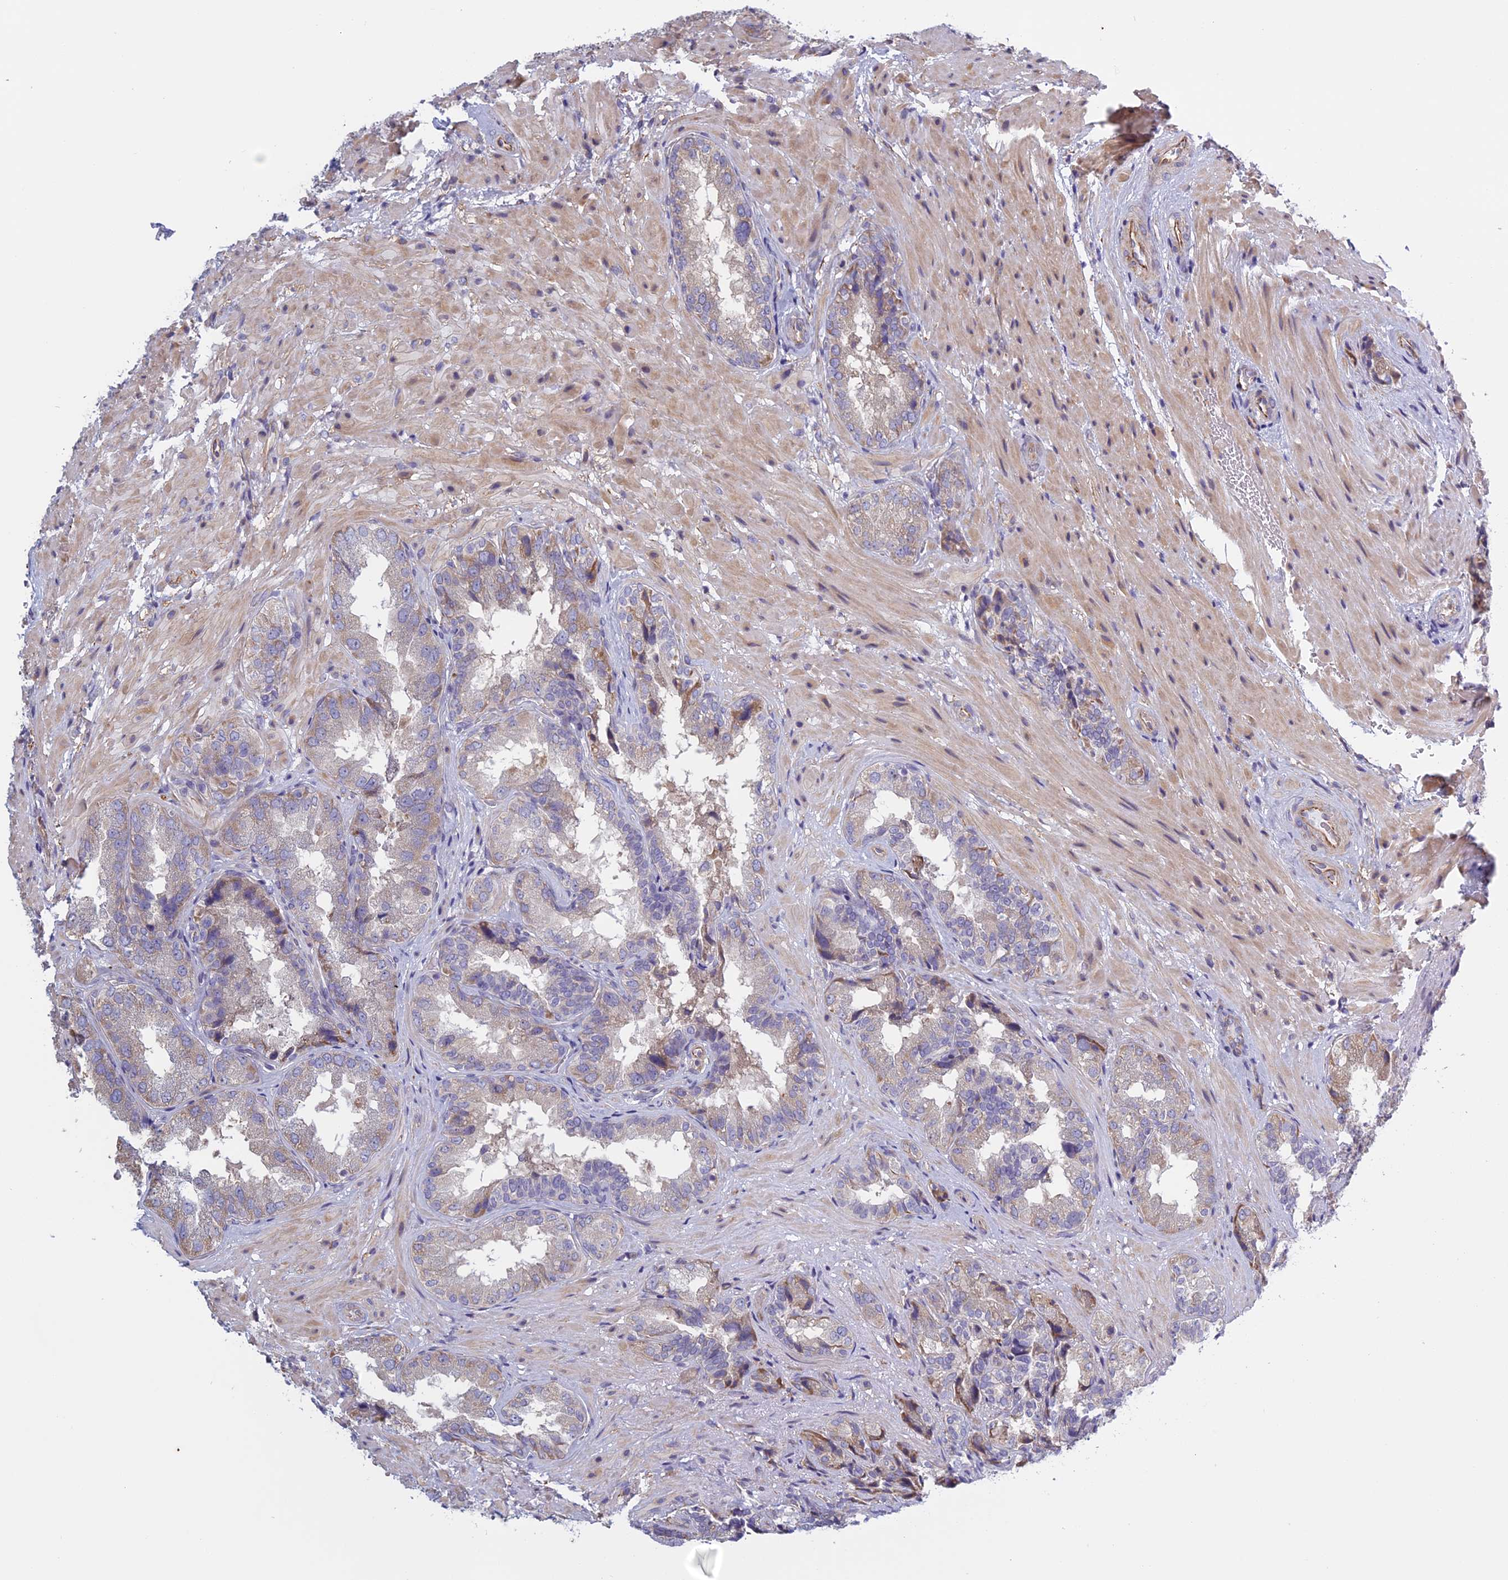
{"staining": {"intensity": "weak", "quantity": "<25%", "location": "cytoplasmic/membranous"}, "tissue": "seminal vesicle", "cell_type": "Glandular cells", "image_type": "normal", "snomed": [{"axis": "morphology", "description": "Normal tissue, NOS"}, {"axis": "topography", "description": "Seminal veicle"}, {"axis": "topography", "description": "Peripheral nerve tissue"}], "caption": "An IHC histopathology image of unremarkable seminal vesicle is shown. There is no staining in glandular cells of seminal vesicle. Nuclei are stained in blue.", "gene": "BCL2L10", "patient": {"sex": "male", "age": 63}}